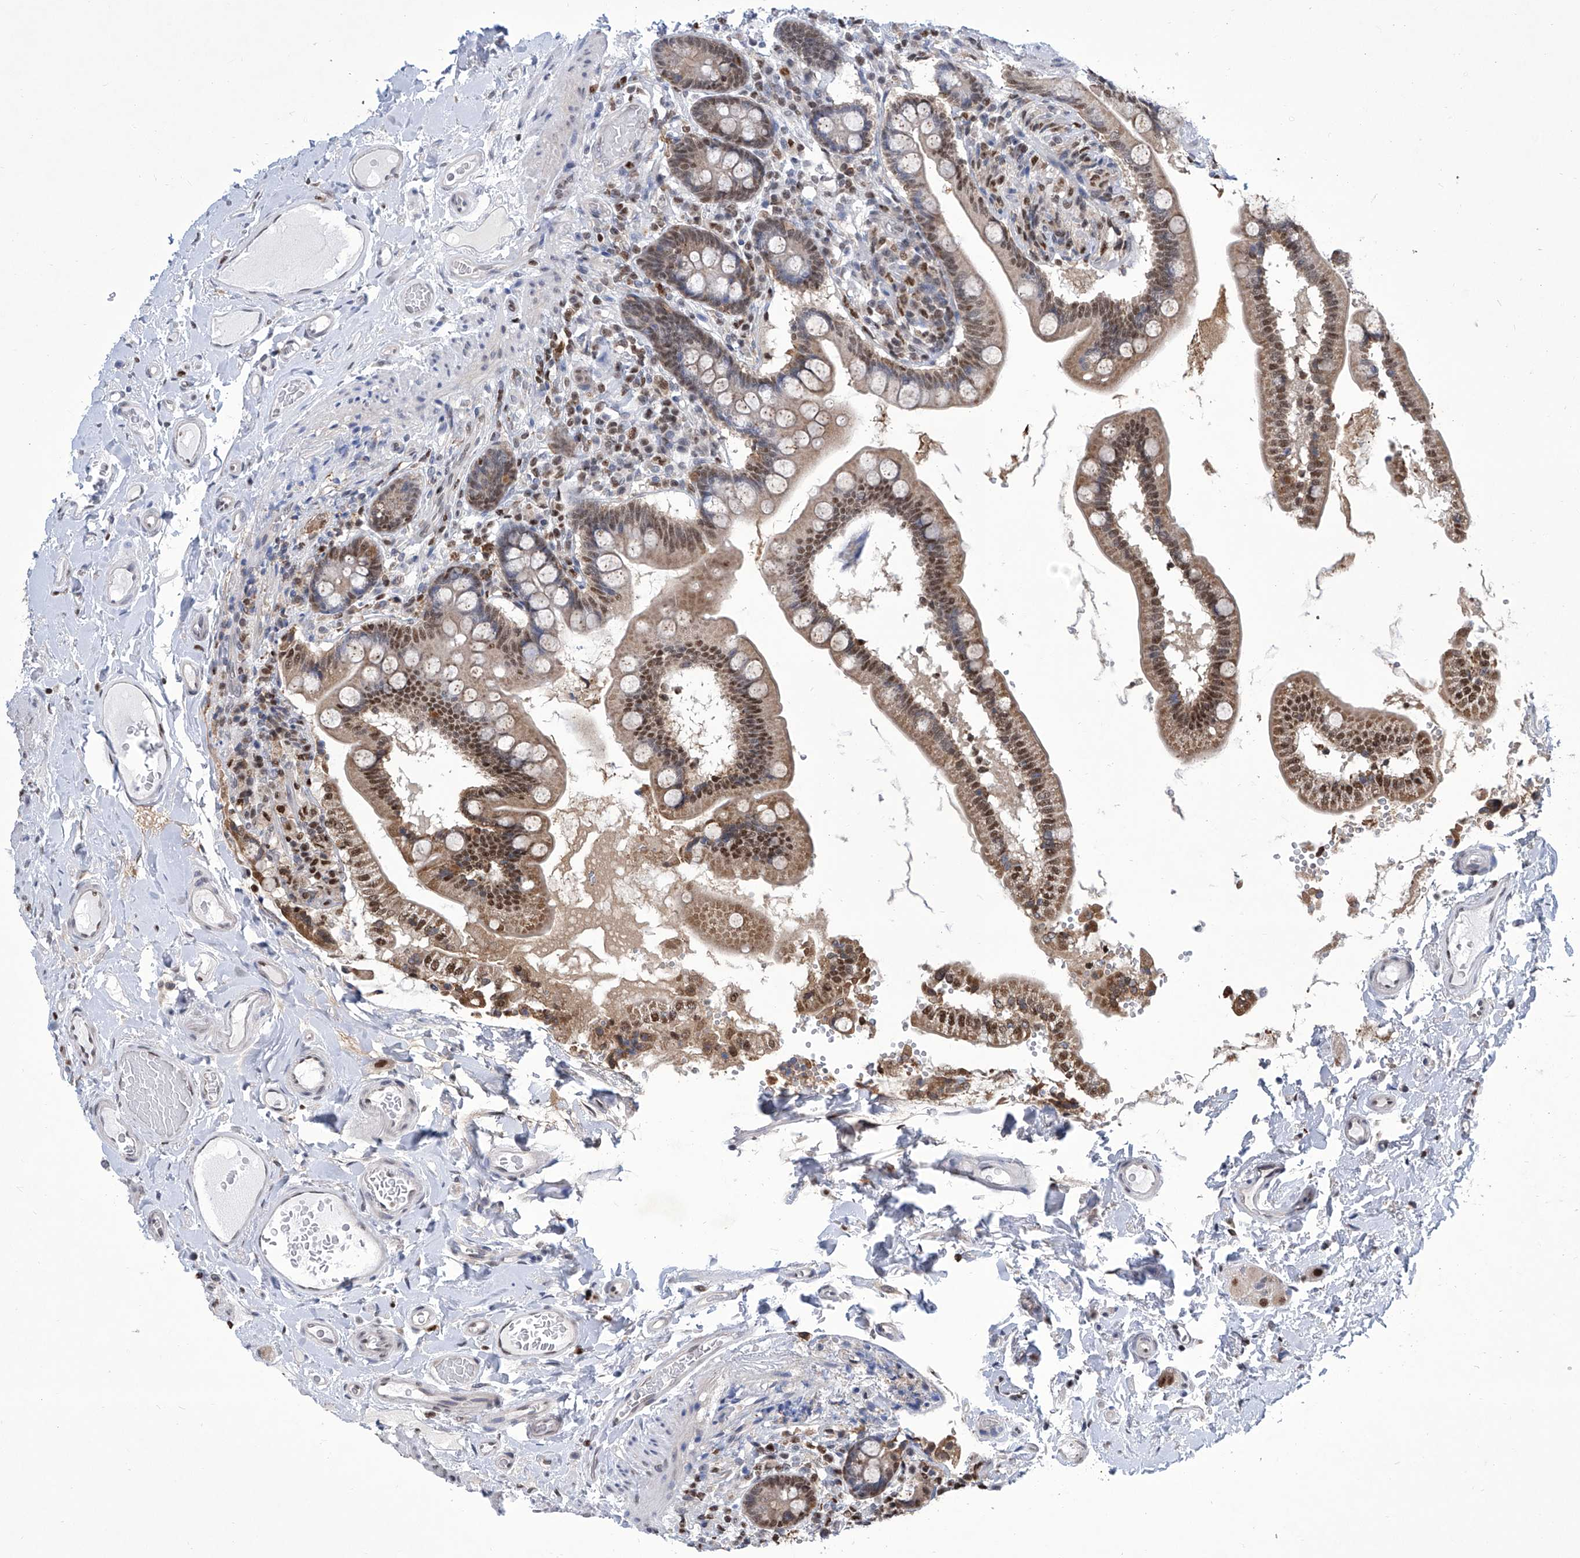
{"staining": {"intensity": "moderate", "quantity": ">75%", "location": "cytoplasmic/membranous,nuclear"}, "tissue": "small intestine", "cell_type": "Glandular cells", "image_type": "normal", "snomed": [{"axis": "morphology", "description": "Normal tissue, NOS"}, {"axis": "topography", "description": "Small intestine"}], "caption": "High-power microscopy captured an immunohistochemistry micrograph of normal small intestine, revealing moderate cytoplasmic/membranous,nuclear staining in approximately >75% of glandular cells.", "gene": "SREBF2", "patient": {"sex": "female", "age": 64}}